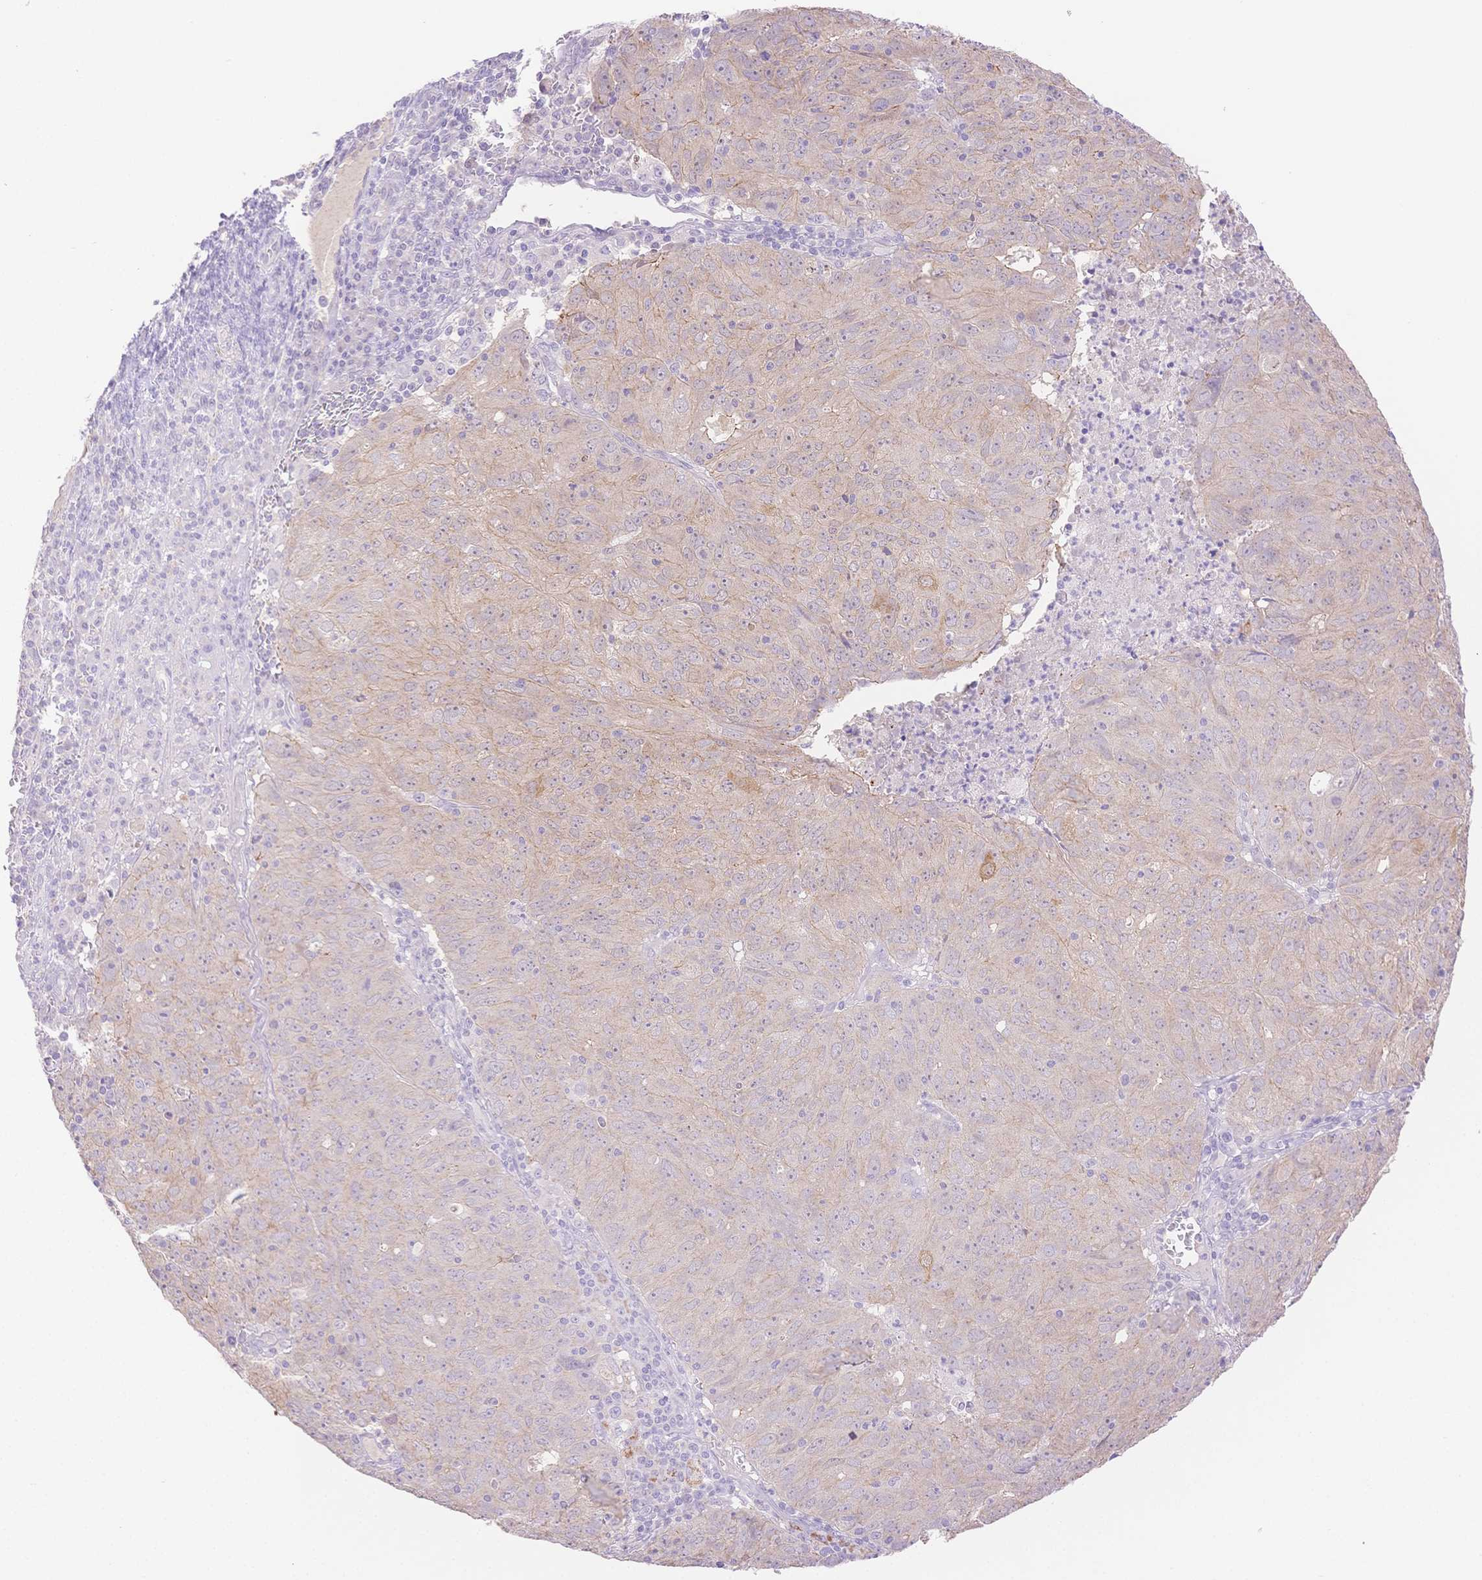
{"staining": {"intensity": "moderate", "quantity": "<25%", "location": "cytoplasmic/membranous"}, "tissue": "cervical cancer", "cell_type": "Tumor cells", "image_type": "cancer", "snomed": [{"axis": "morphology", "description": "Adenocarcinoma, NOS"}, {"axis": "topography", "description": "Cervix"}], "caption": "Moderate cytoplasmic/membranous protein staining is seen in approximately <25% of tumor cells in adenocarcinoma (cervical).", "gene": "WDR54", "patient": {"sex": "female", "age": 56}}